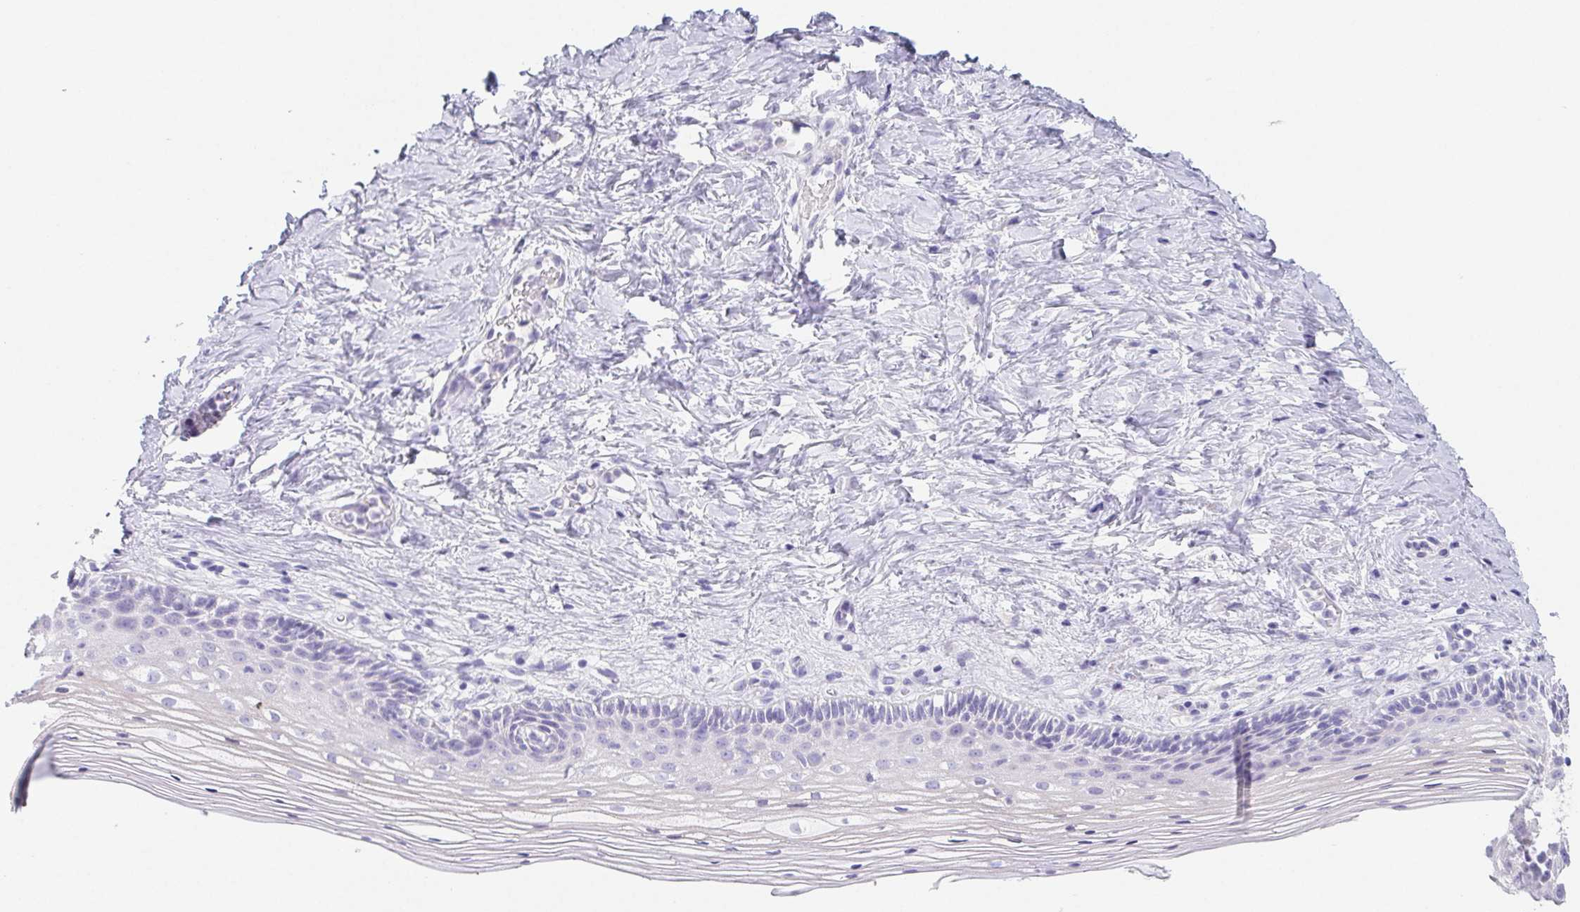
{"staining": {"intensity": "negative", "quantity": "none", "location": "none"}, "tissue": "vagina", "cell_type": "Squamous epithelial cells", "image_type": "normal", "snomed": [{"axis": "morphology", "description": "Normal tissue, NOS"}, {"axis": "topography", "description": "Vagina"}], "caption": "IHC of unremarkable human vagina displays no staining in squamous epithelial cells.", "gene": "HDGFL1", "patient": {"sex": "female", "age": 45}}